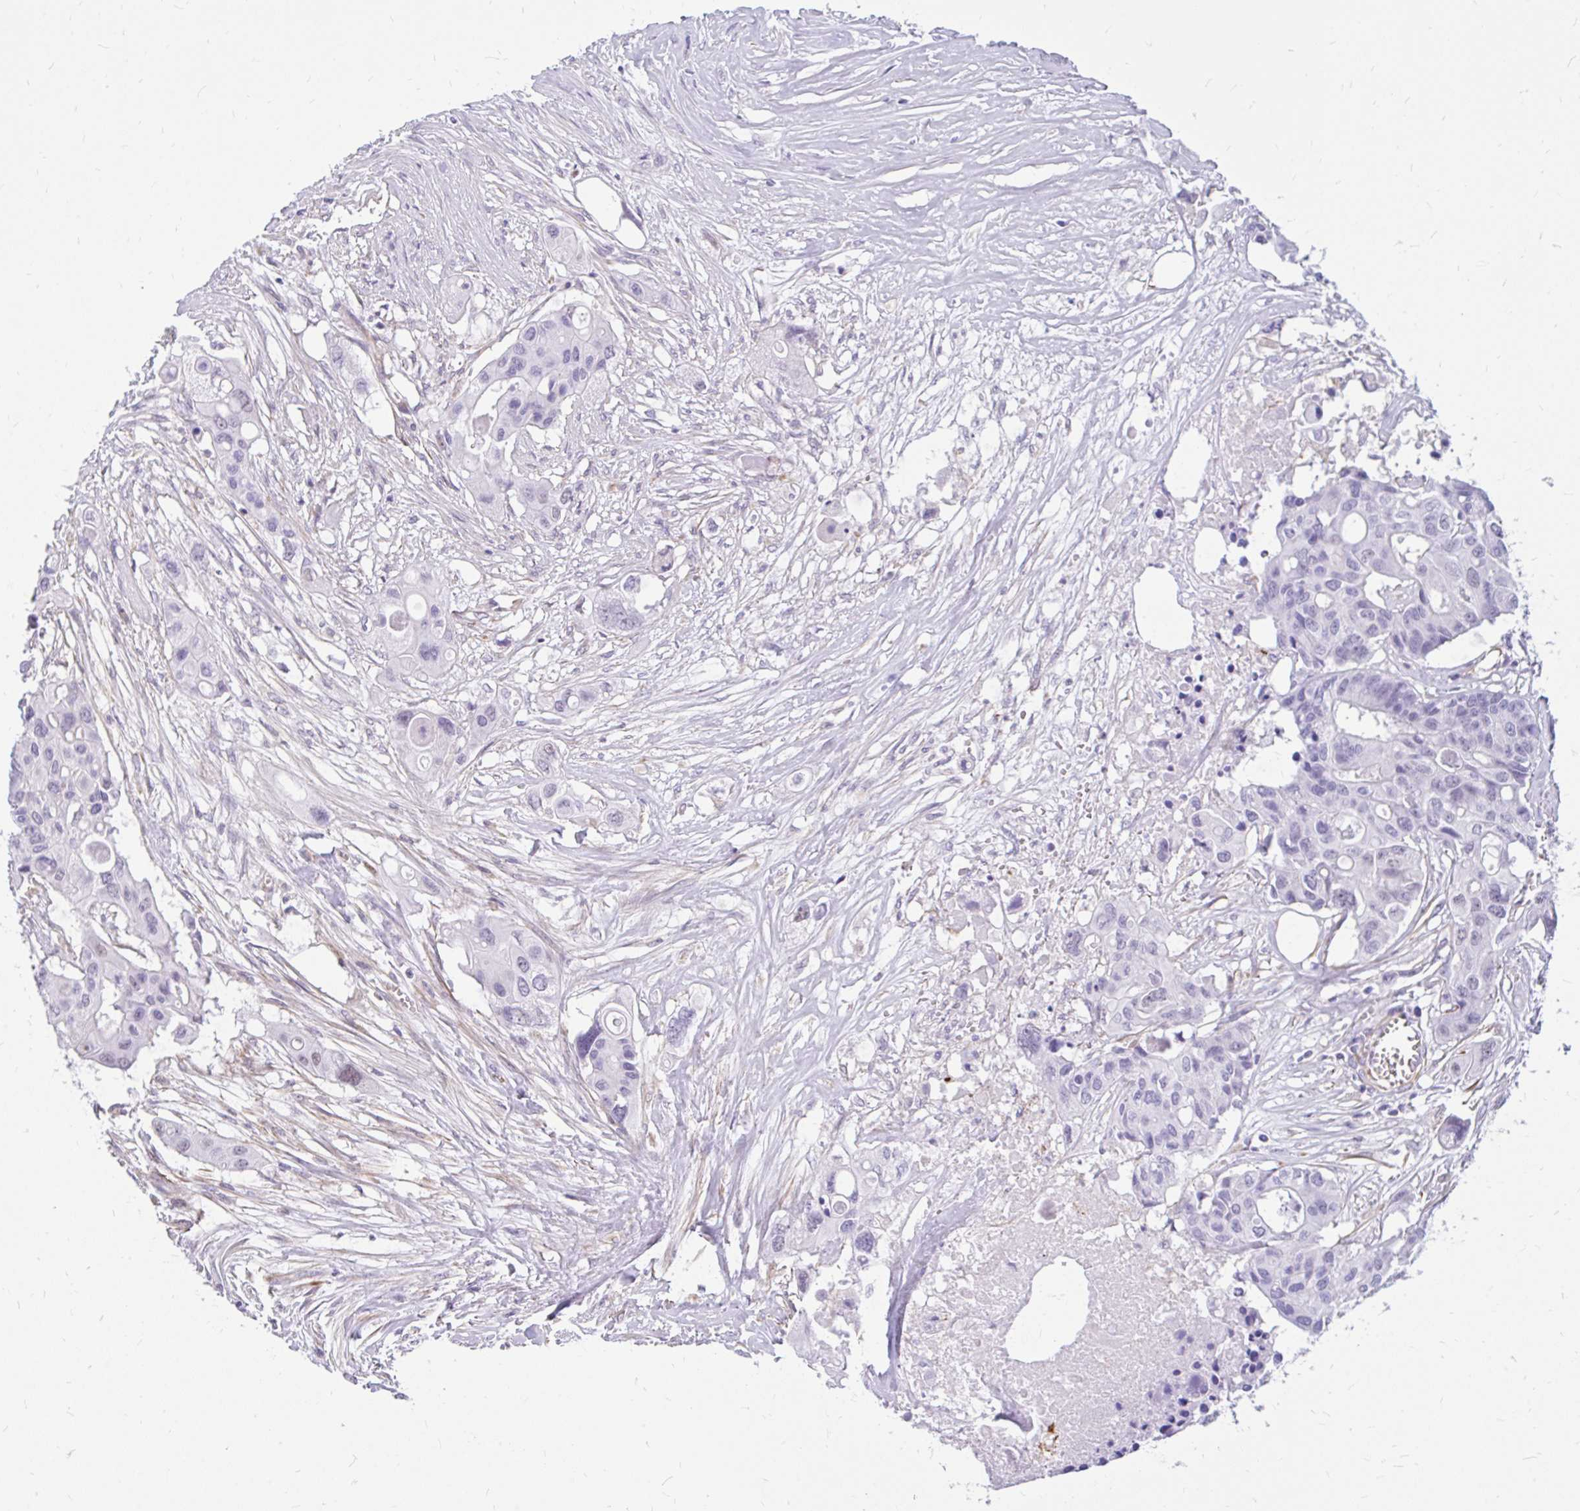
{"staining": {"intensity": "negative", "quantity": "none", "location": "none"}, "tissue": "colorectal cancer", "cell_type": "Tumor cells", "image_type": "cancer", "snomed": [{"axis": "morphology", "description": "Adenocarcinoma, NOS"}, {"axis": "topography", "description": "Colon"}], "caption": "Immunohistochemical staining of human adenocarcinoma (colorectal) displays no significant positivity in tumor cells.", "gene": "FAM83C", "patient": {"sex": "male", "age": 77}}